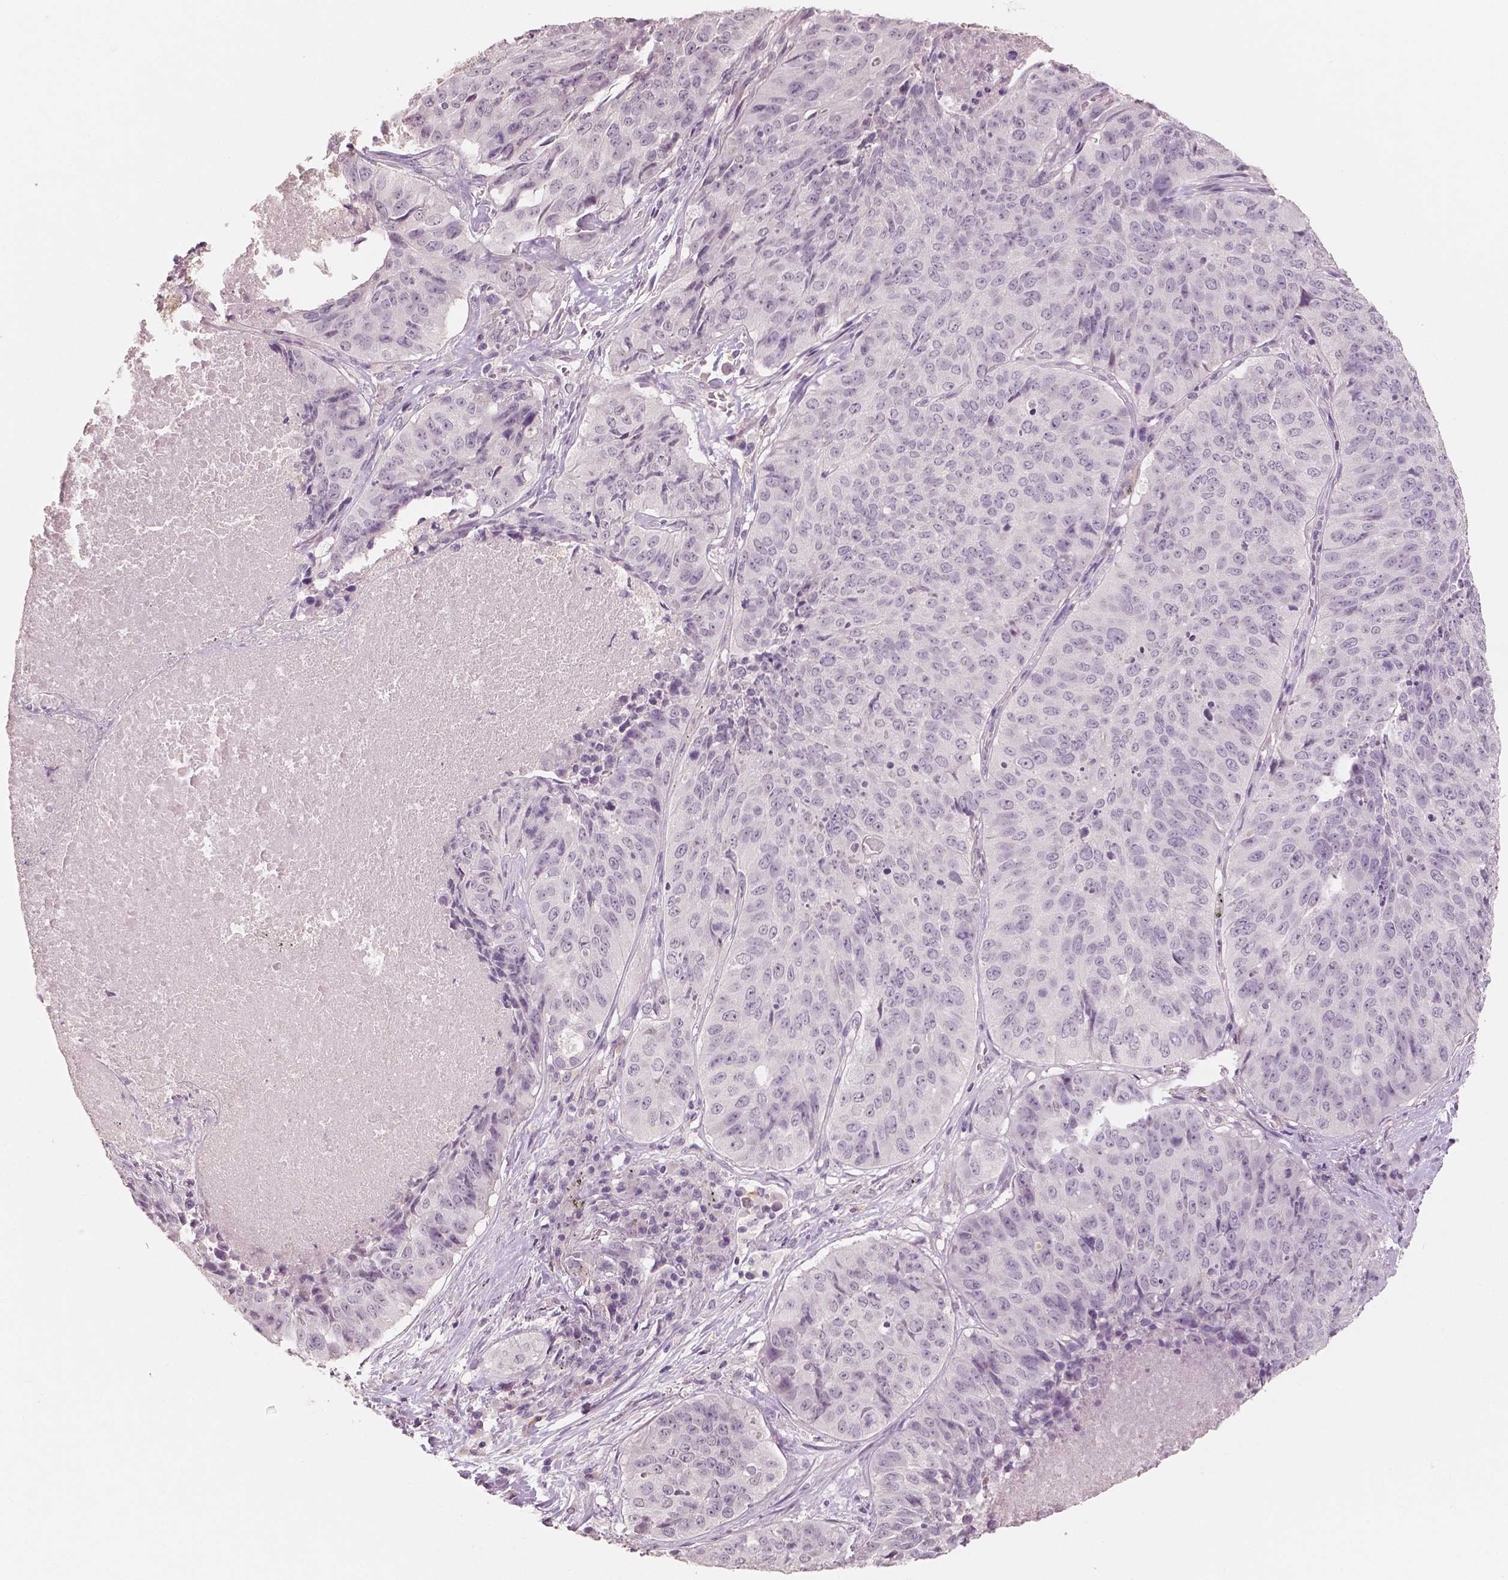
{"staining": {"intensity": "negative", "quantity": "none", "location": "none"}, "tissue": "lung cancer", "cell_type": "Tumor cells", "image_type": "cancer", "snomed": [{"axis": "morphology", "description": "Normal tissue, NOS"}, {"axis": "morphology", "description": "Squamous cell carcinoma, NOS"}, {"axis": "topography", "description": "Bronchus"}, {"axis": "topography", "description": "Lung"}], "caption": "High magnification brightfield microscopy of lung squamous cell carcinoma stained with DAB (3,3'-diaminobenzidine) (brown) and counterstained with hematoxylin (blue): tumor cells show no significant expression.", "gene": "KIT", "patient": {"sex": "male", "age": 64}}